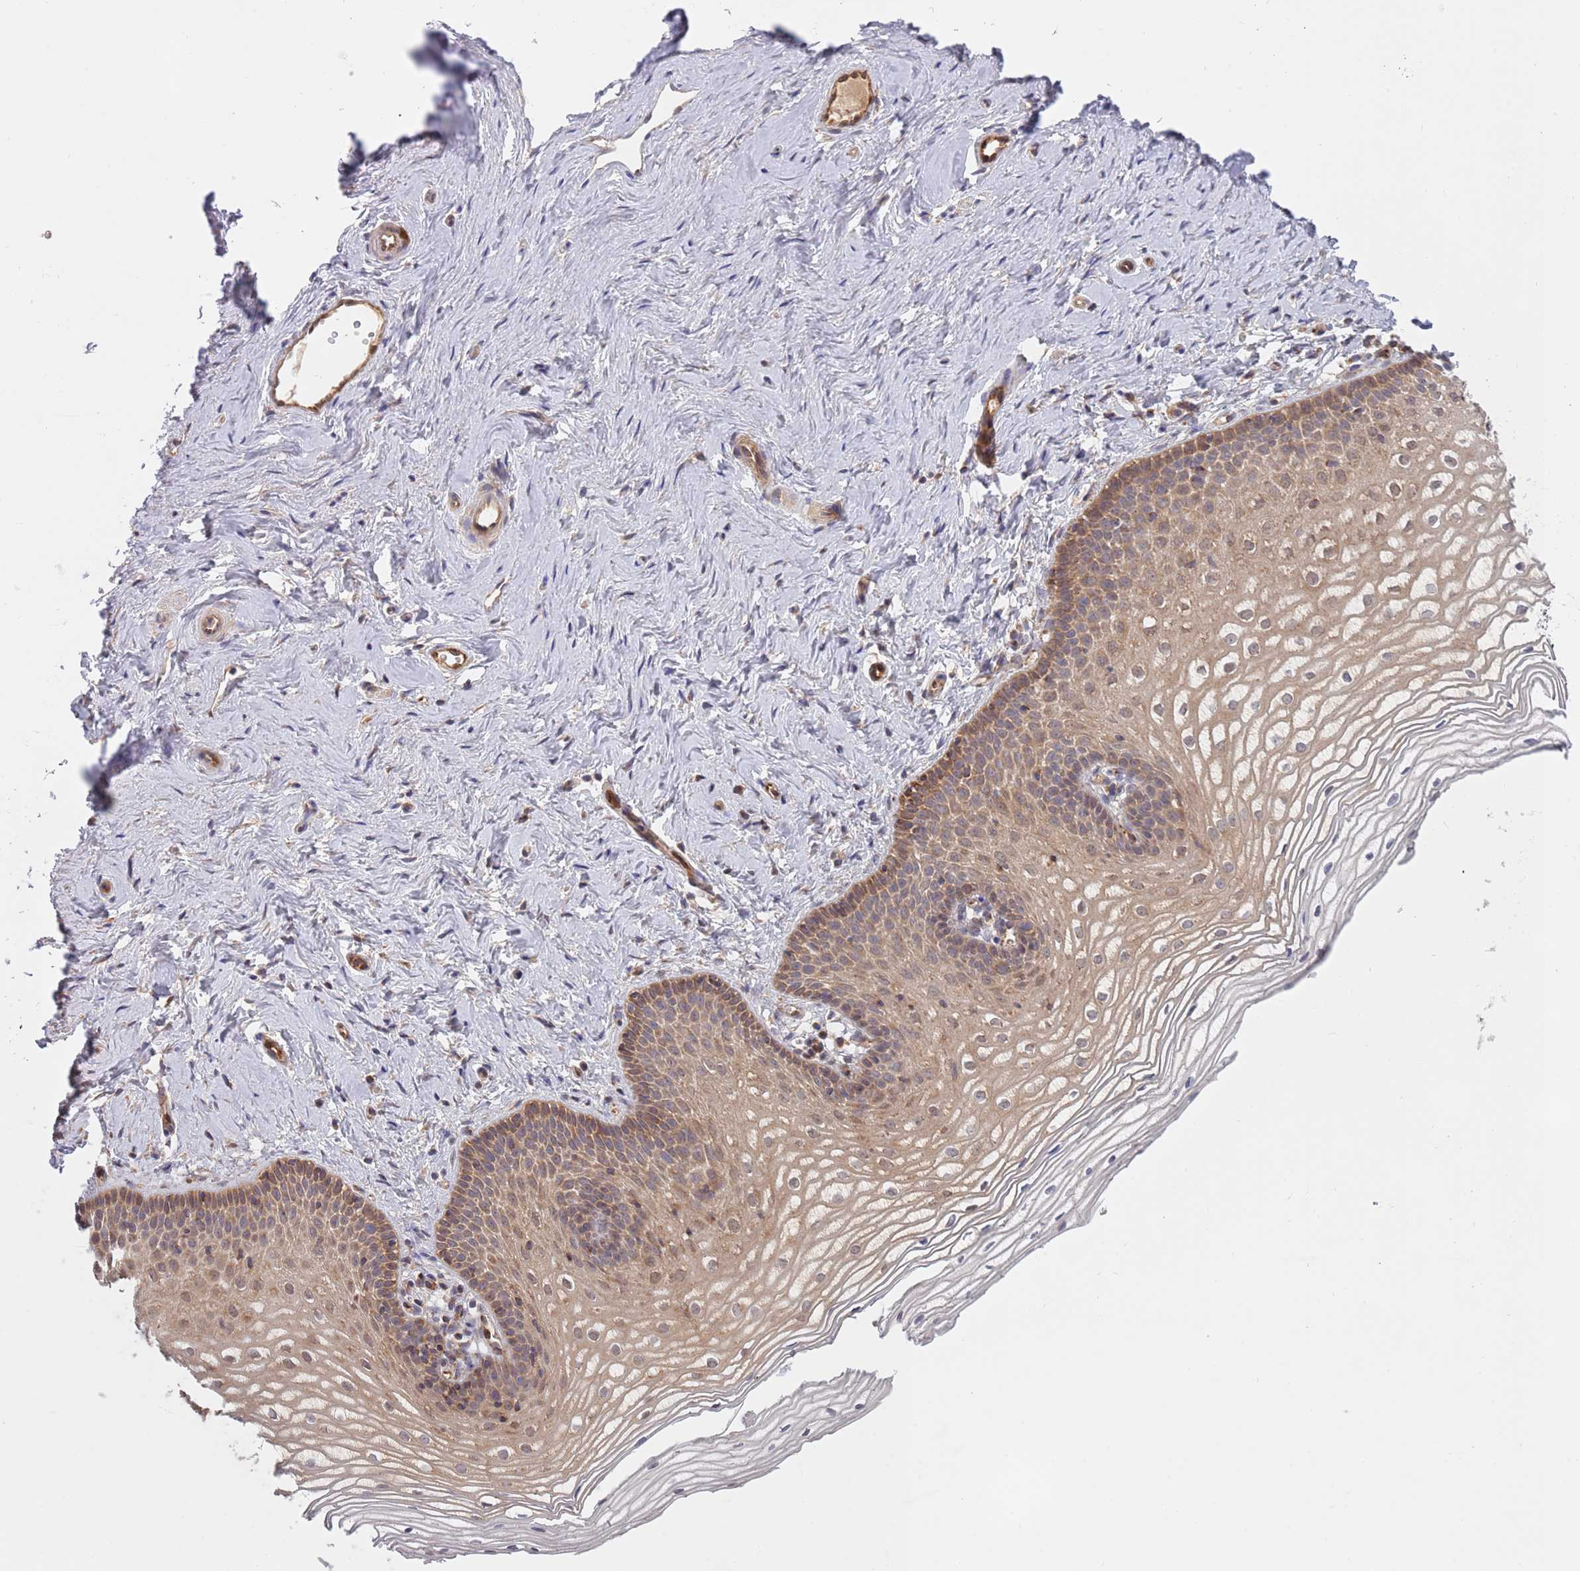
{"staining": {"intensity": "moderate", "quantity": "25%-75%", "location": "cytoplasmic/membranous"}, "tissue": "vagina", "cell_type": "Squamous epithelial cells", "image_type": "normal", "snomed": [{"axis": "morphology", "description": "Normal tissue, NOS"}, {"axis": "topography", "description": "Vagina"}], "caption": "Immunohistochemistry micrograph of normal vagina: human vagina stained using immunohistochemistry (IHC) displays medium levels of moderate protein expression localized specifically in the cytoplasmic/membranous of squamous epithelial cells, appearing as a cytoplasmic/membranous brown color.", "gene": "GUK1", "patient": {"sex": "female", "age": 56}}